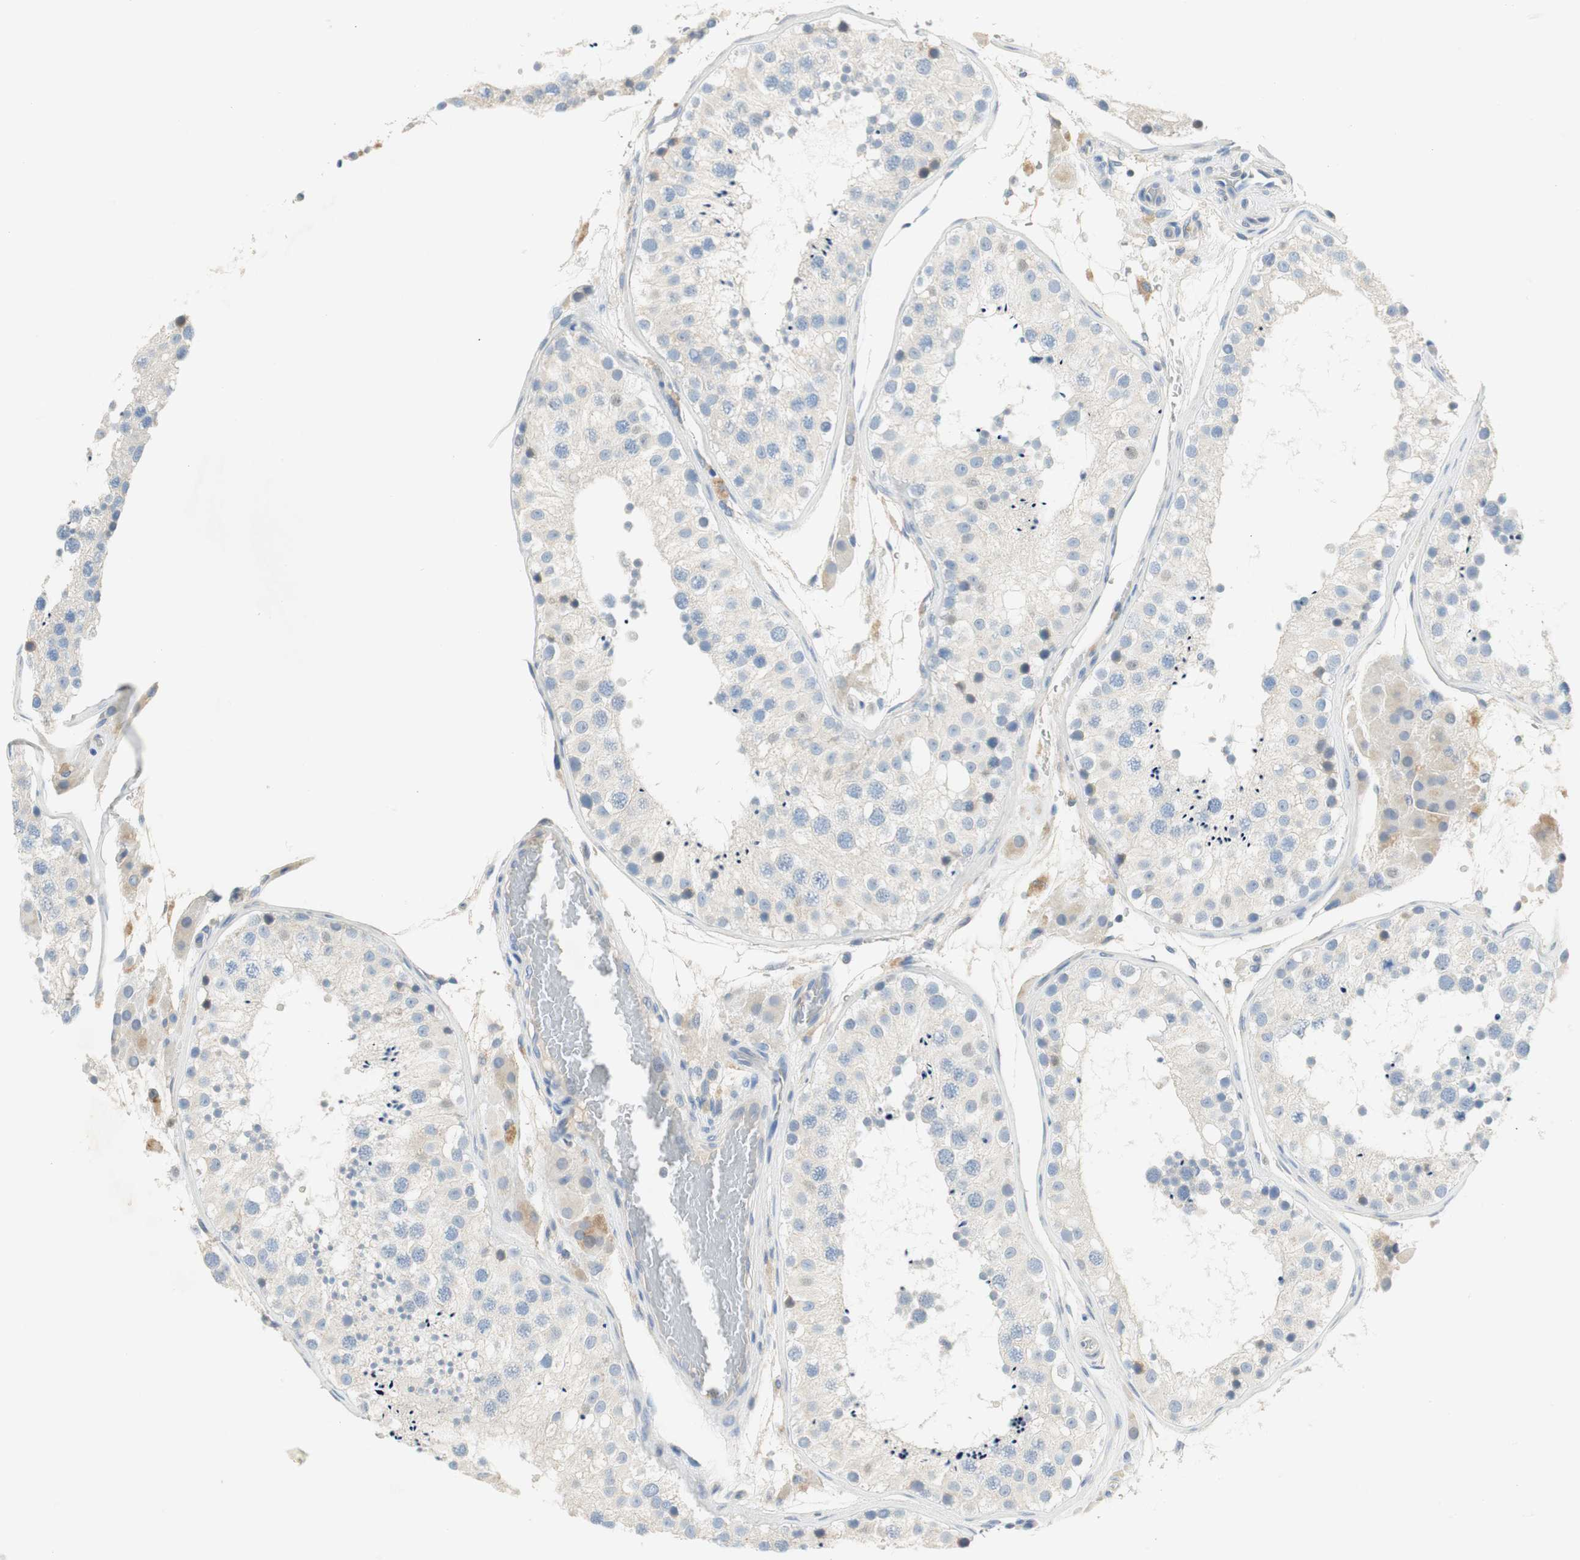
{"staining": {"intensity": "weak", "quantity": "<25%", "location": "cytoplasmic/membranous"}, "tissue": "testis", "cell_type": "Cells in seminiferous ducts", "image_type": "normal", "snomed": [{"axis": "morphology", "description": "Normal tissue, NOS"}, {"axis": "topography", "description": "Testis"}, {"axis": "topography", "description": "Epididymis"}], "caption": "This is an immunohistochemistry (IHC) micrograph of normal testis. There is no expression in cells in seminiferous ducts.", "gene": "CCM2L", "patient": {"sex": "male", "age": 26}}